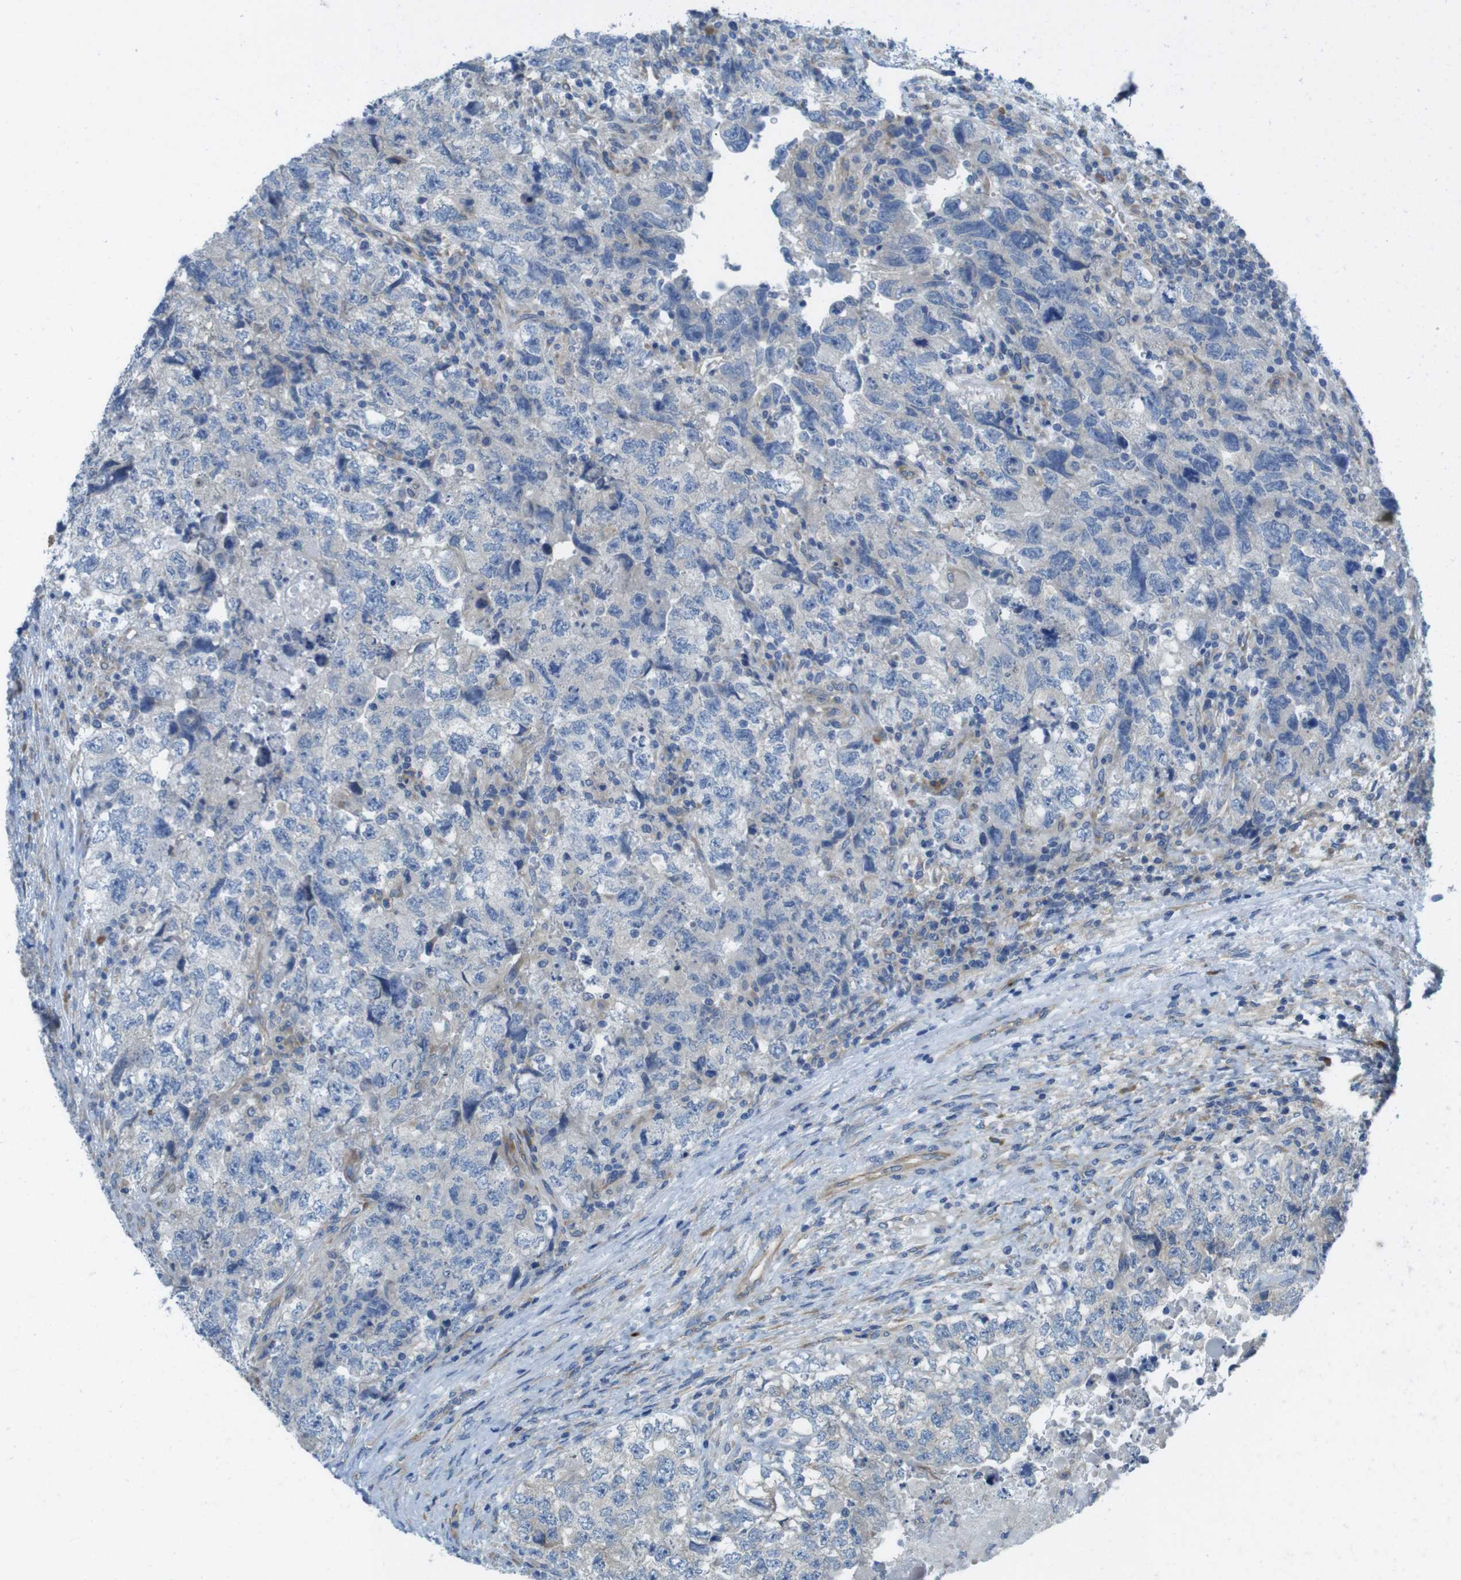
{"staining": {"intensity": "negative", "quantity": "none", "location": "none"}, "tissue": "testis cancer", "cell_type": "Tumor cells", "image_type": "cancer", "snomed": [{"axis": "morphology", "description": "Carcinoma, Embryonal, NOS"}, {"axis": "topography", "description": "Testis"}], "caption": "Immunohistochemistry of testis embryonal carcinoma exhibits no staining in tumor cells.", "gene": "TMEM234", "patient": {"sex": "male", "age": 36}}